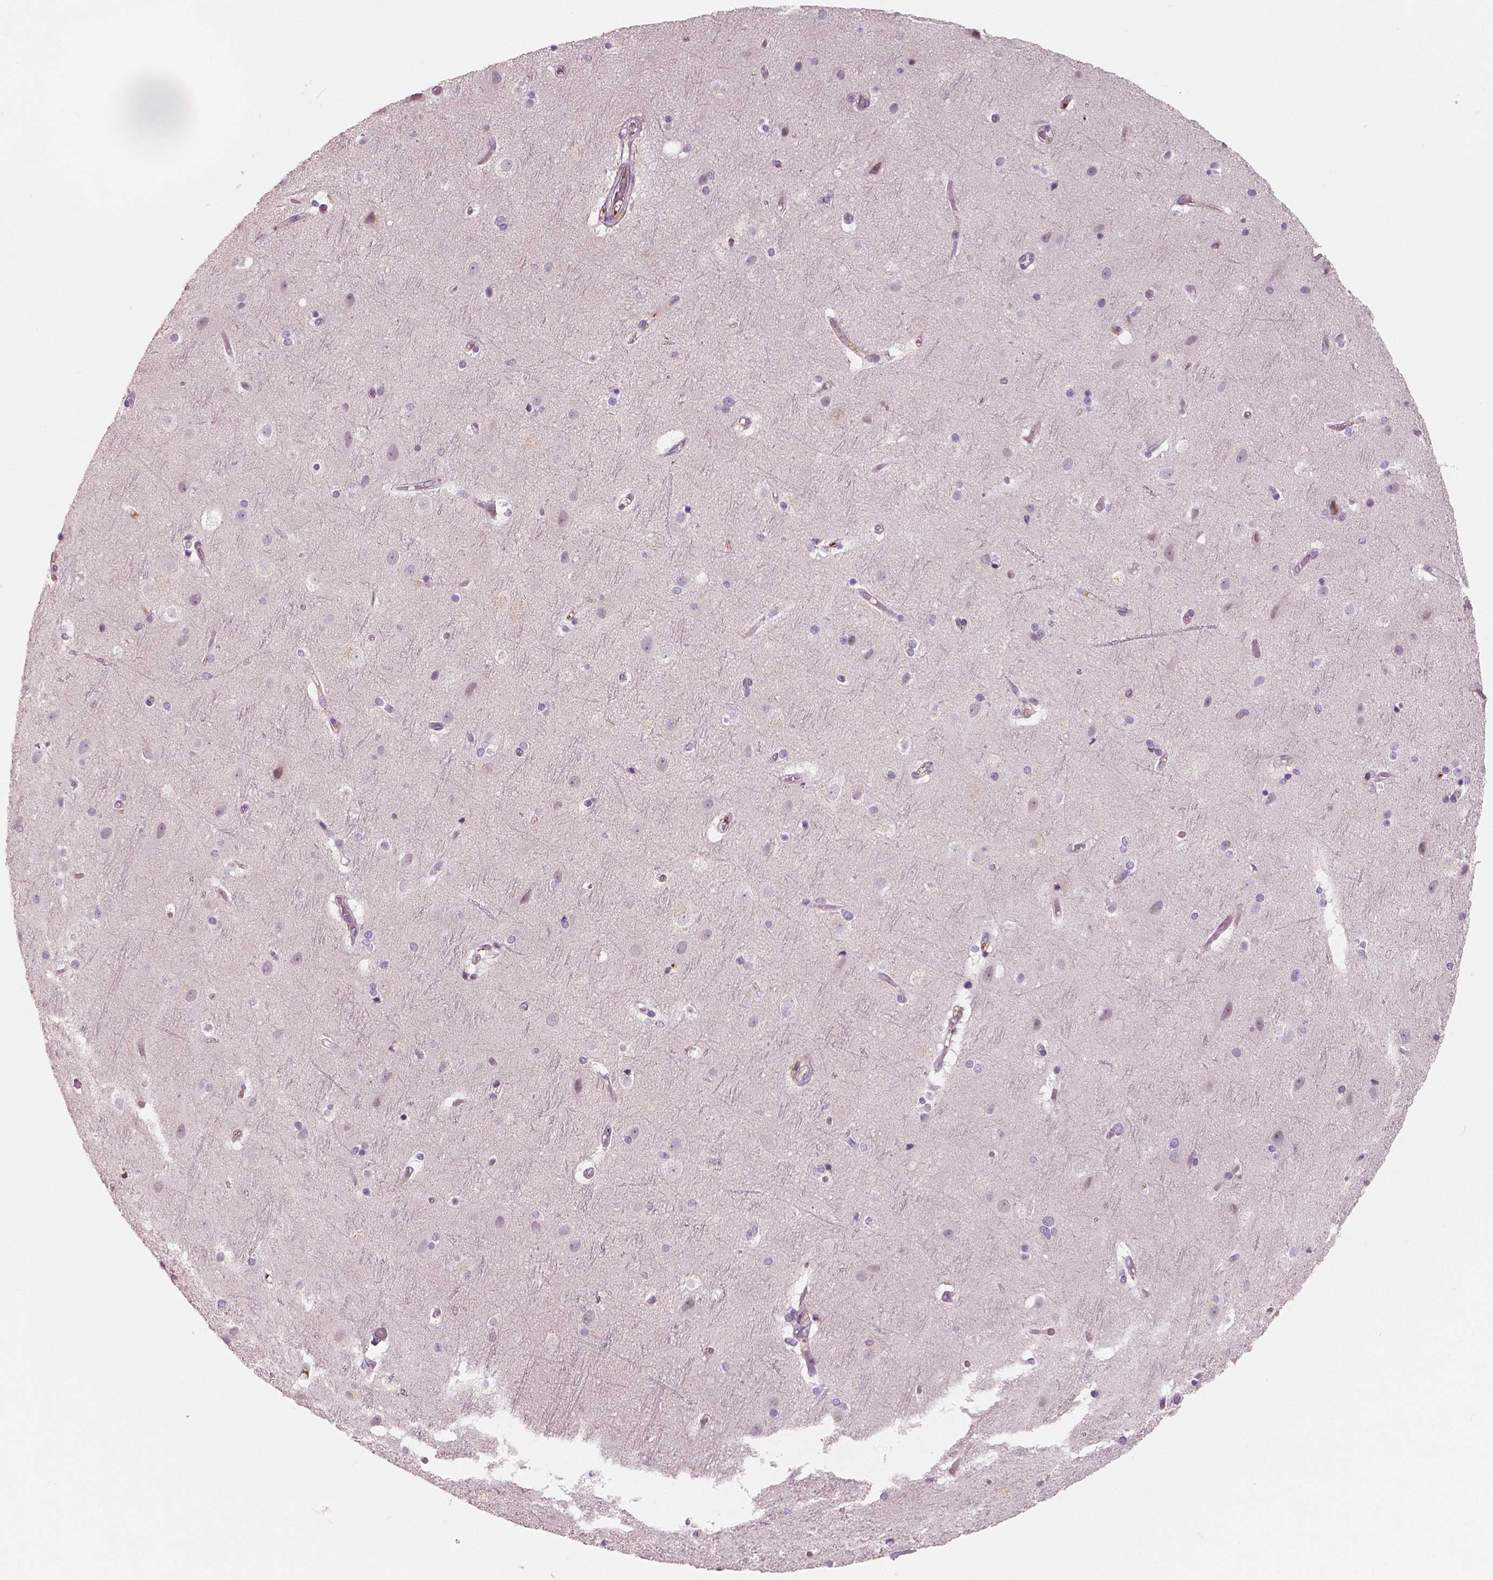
{"staining": {"intensity": "weak", "quantity": "25%-75%", "location": "cytoplasmic/membranous"}, "tissue": "cerebral cortex", "cell_type": "Endothelial cells", "image_type": "normal", "snomed": [{"axis": "morphology", "description": "Normal tissue, NOS"}, {"axis": "topography", "description": "Cerebral cortex"}], "caption": "The micrograph shows a brown stain indicating the presence of a protein in the cytoplasmic/membranous of endothelial cells in cerebral cortex. The protein of interest is shown in brown color, while the nuclei are stained blue.", "gene": "APOA4", "patient": {"sex": "female", "age": 52}}